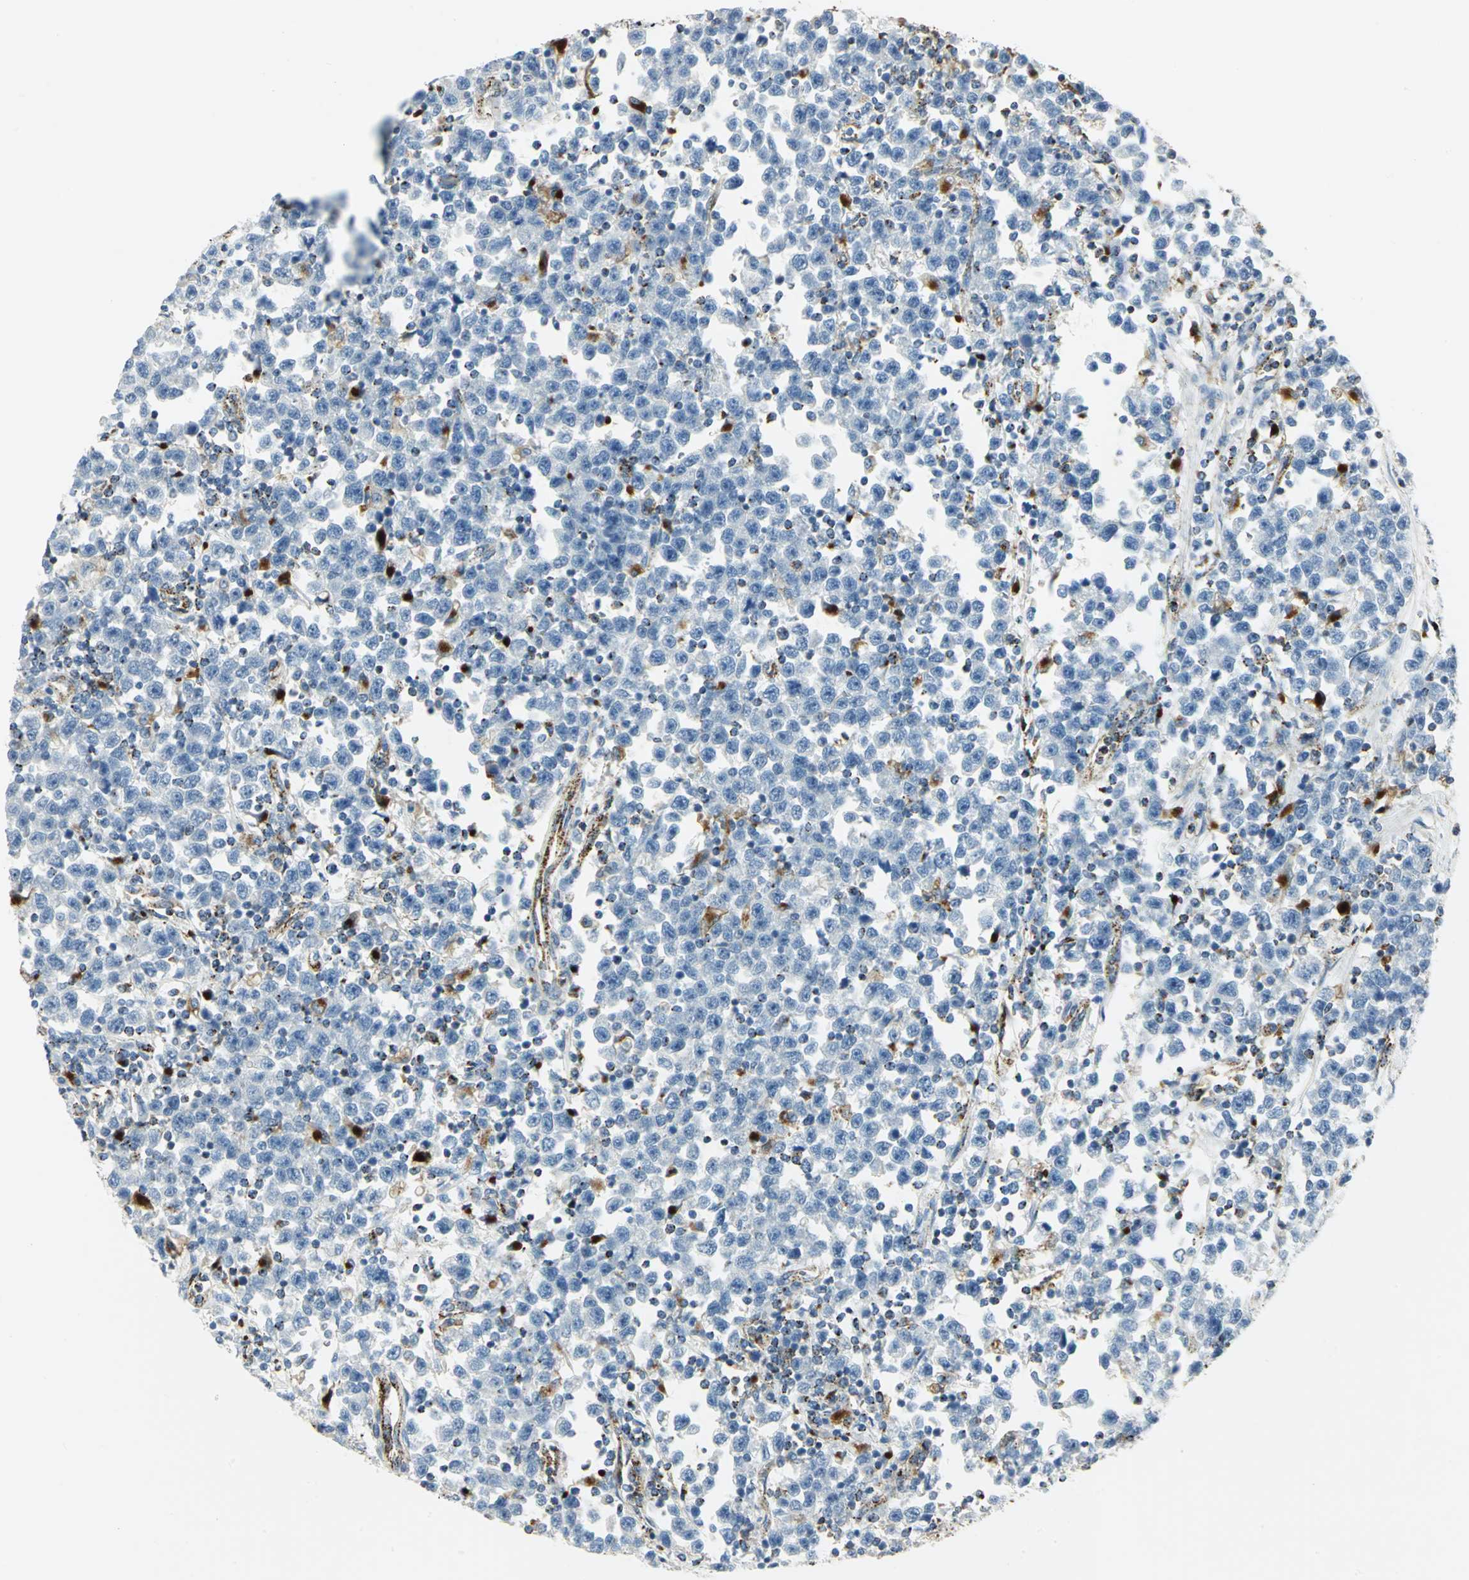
{"staining": {"intensity": "negative", "quantity": "none", "location": "none"}, "tissue": "testis cancer", "cell_type": "Tumor cells", "image_type": "cancer", "snomed": [{"axis": "morphology", "description": "Seminoma, NOS"}, {"axis": "topography", "description": "Testis"}], "caption": "High magnification brightfield microscopy of testis cancer (seminoma) stained with DAB (brown) and counterstained with hematoxylin (blue): tumor cells show no significant positivity.", "gene": "ARSA", "patient": {"sex": "male", "age": 43}}